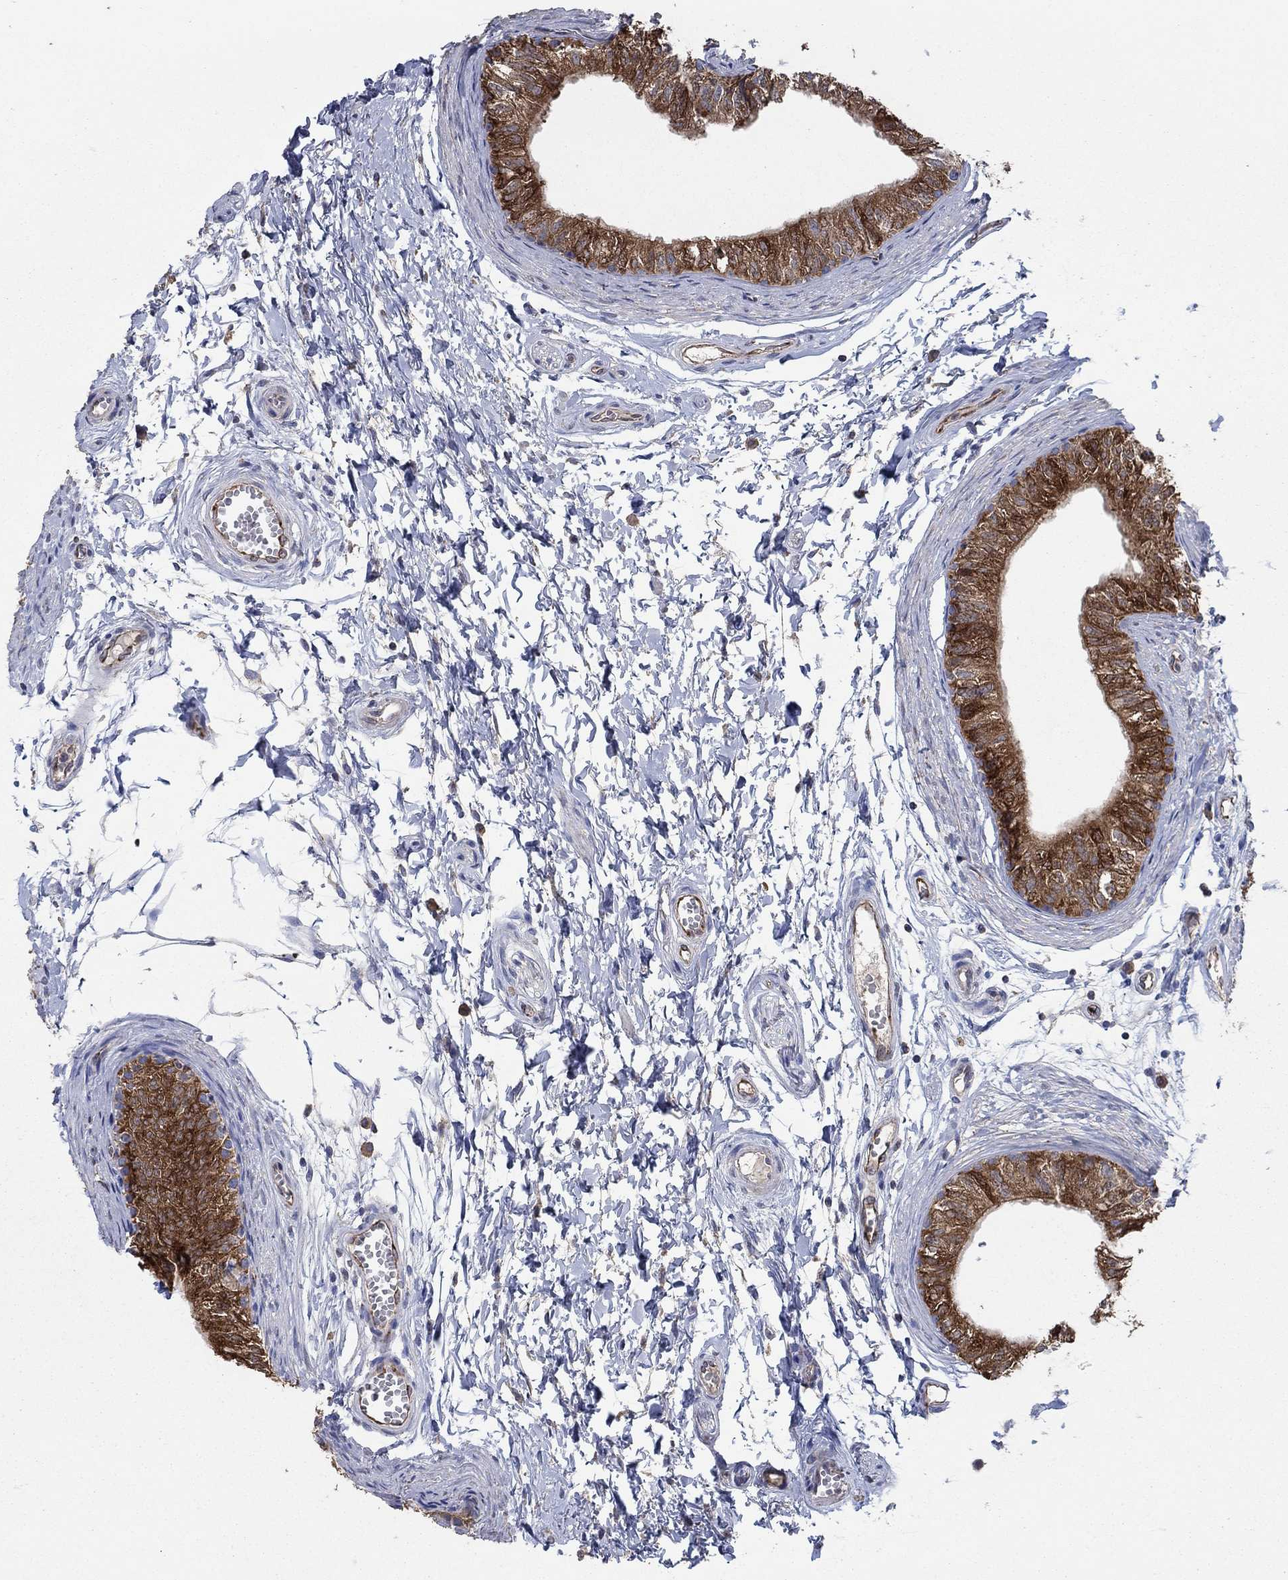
{"staining": {"intensity": "strong", "quantity": ">75%", "location": "cytoplasmic/membranous"}, "tissue": "epididymis", "cell_type": "Glandular cells", "image_type": "normal", "snomed": [{"axis": "morphology", "description": "Normal tissue, NOS"}, {"axis": "topography", "description": "Epididymis"}], "caption": "Immunohistochemical staining of unremarkable epididymis displays high levels of strong cytoplasmic/membranous positivity in about >75% of glandular cells. (IHC, brightfield microscopy, high magnification).", "gene": "HID1", "patient": {"sex": "male", "age": 22}}